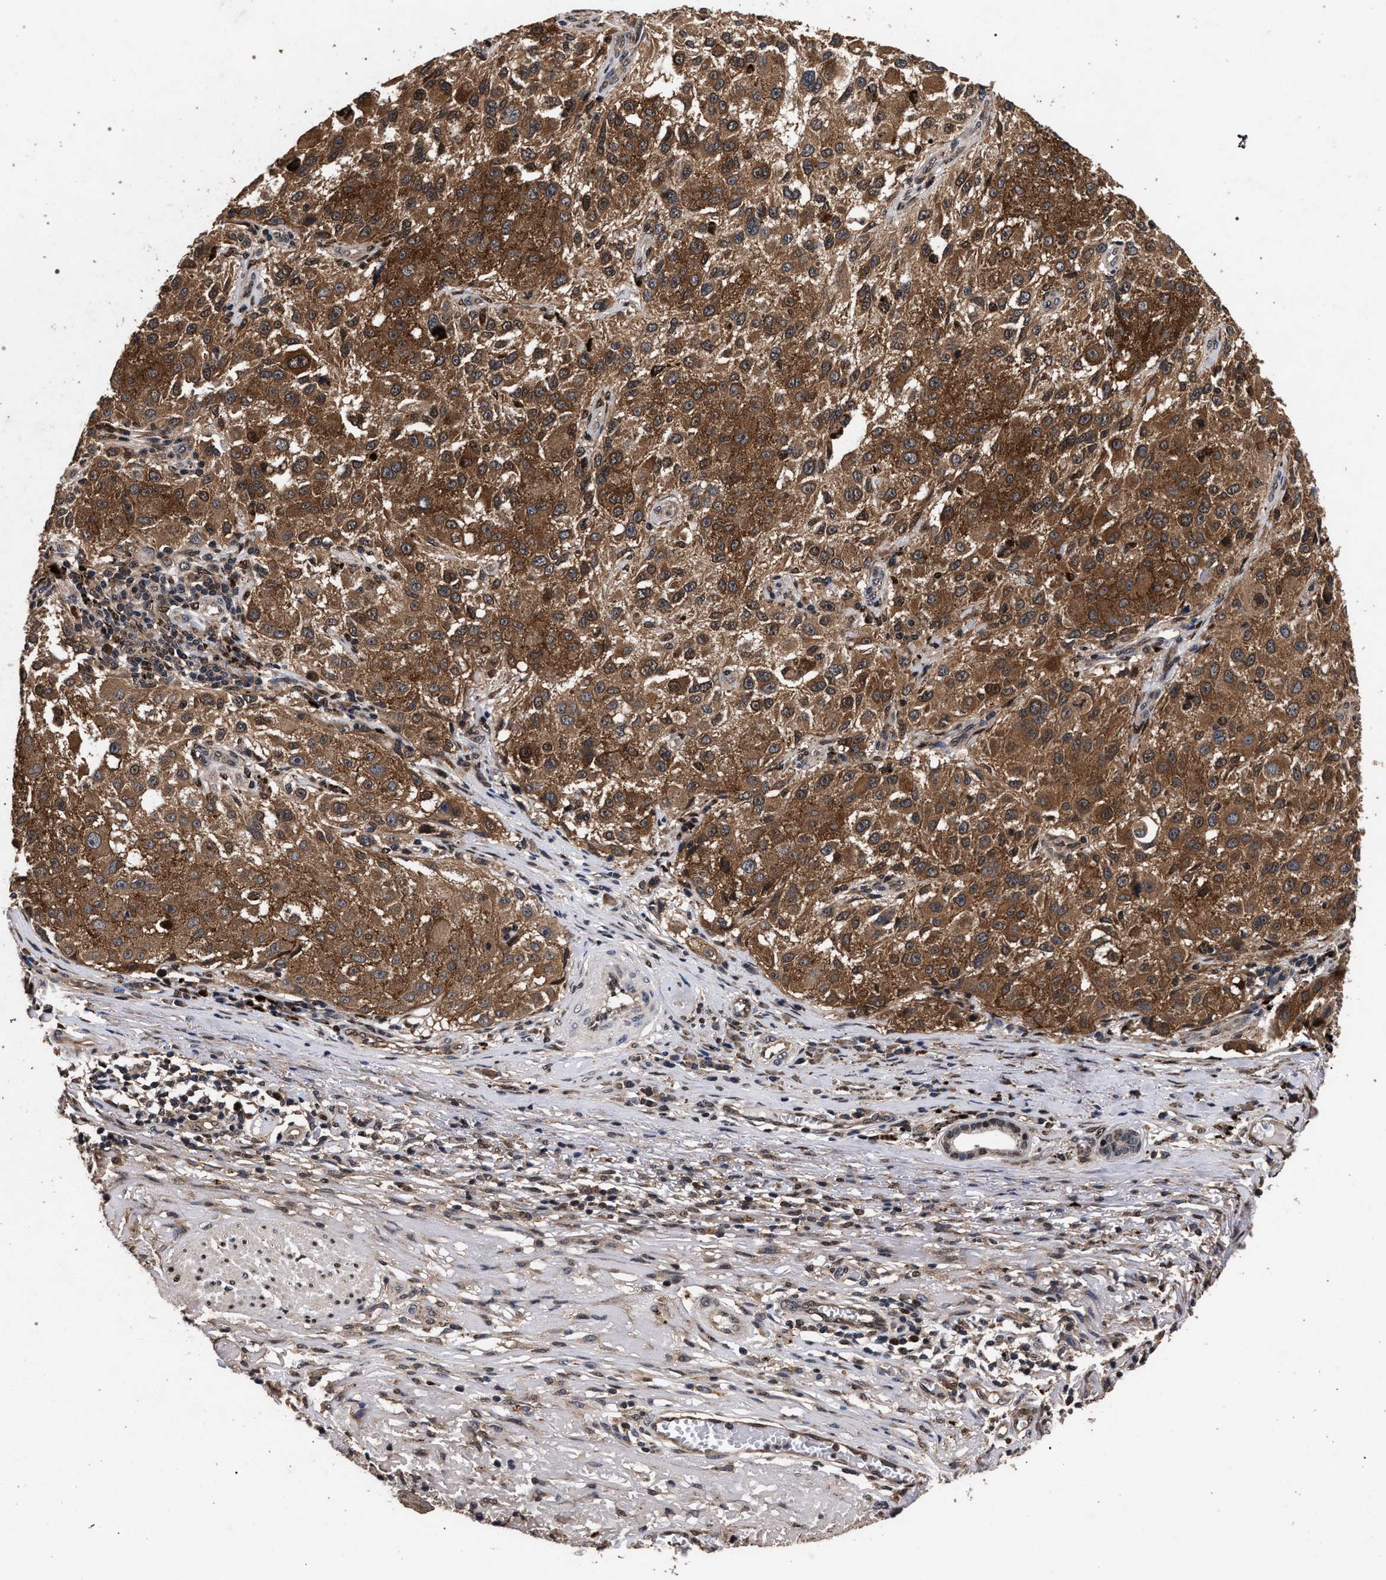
{"staining": {"intensity": "strong", "quantity": ">75%", "location": "cytoplasmic/membranous,nuclear"}, "tissue": "melanoma", "cell_type": "Tumor cells", "image_type": "cancer", "snomed": [{"axis": "morphology", "description": "Necrosis, NOS"}, {"axis": "morphology", "description": "Malignant melanoma, NOS"}, {"axis": "topography", "description": "Skin"}], "caption": "Protein expression analysis of human melanoma reveals strong cytoplasmic/membranous and nuclear positivity in approximately >75% of tumor cells.", "gene": "ACOX1", "patient": {"sex": "female", "age": 87}}